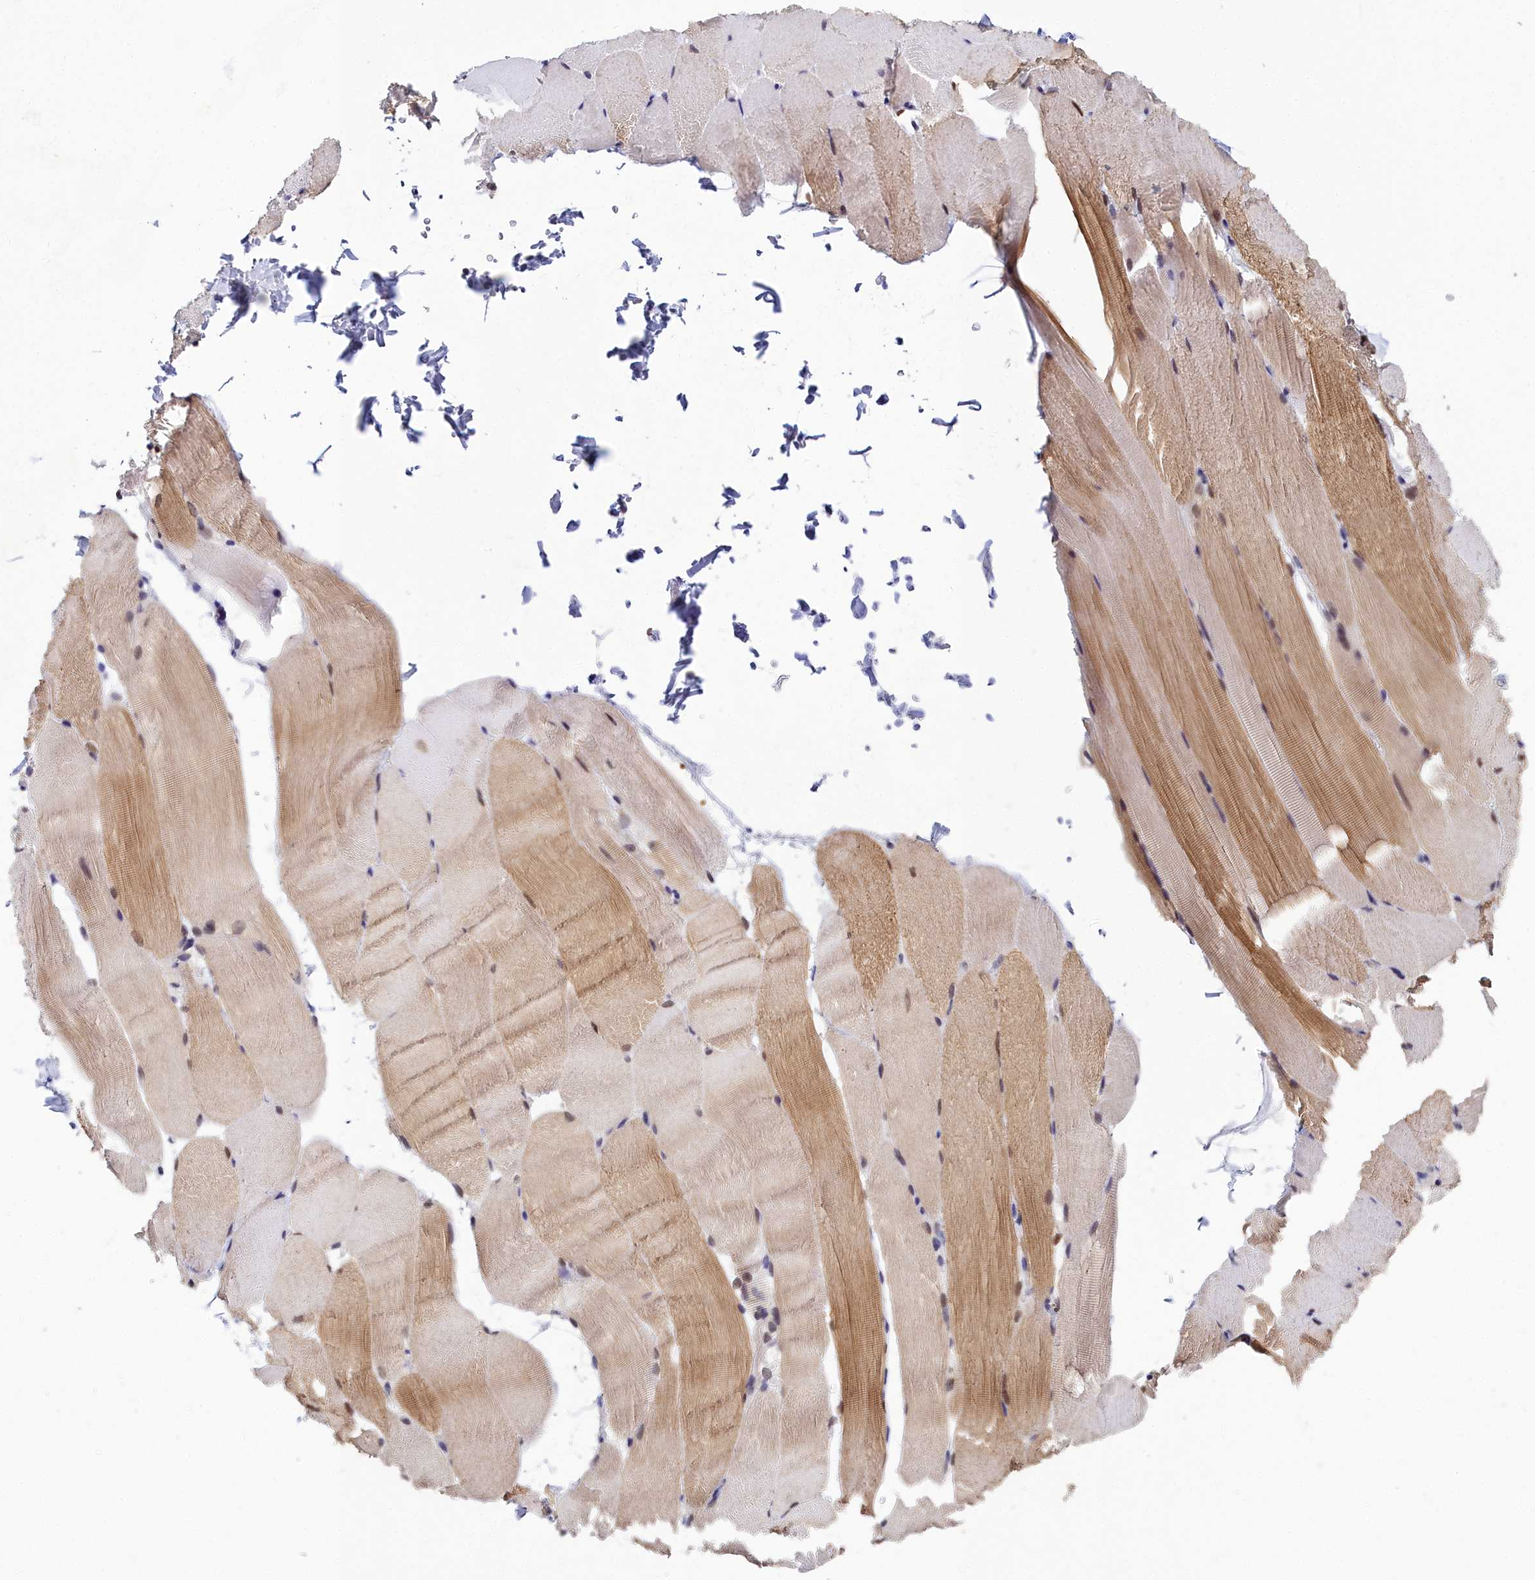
{"staining": {"intensity": "moderate", "quantity": "25%-75%", "location": "cytoplasmic/membranous,nuclear"}, "tissue": "skeletal muscle", "cell_type": "Myocytes", "image_type": "normal", "snomed": [{"axis": "morphology", "description": "Normal tissue, NOS"}, {"axis": "topography", "description": "Skeletal muscle"}, {"axis": "topography", "description": "Parathyroid gland"}], "caption": "Immunohistochemistry image of benign human skeletal muscle stained for a protein (brown), which reveals medium levels of moderate cytoplasmic/membranous,nuclear staining in approximately 25%-75% of myocytes.", "gene": "CCDC97", "patient": {"sex": "female", "age": 37}}